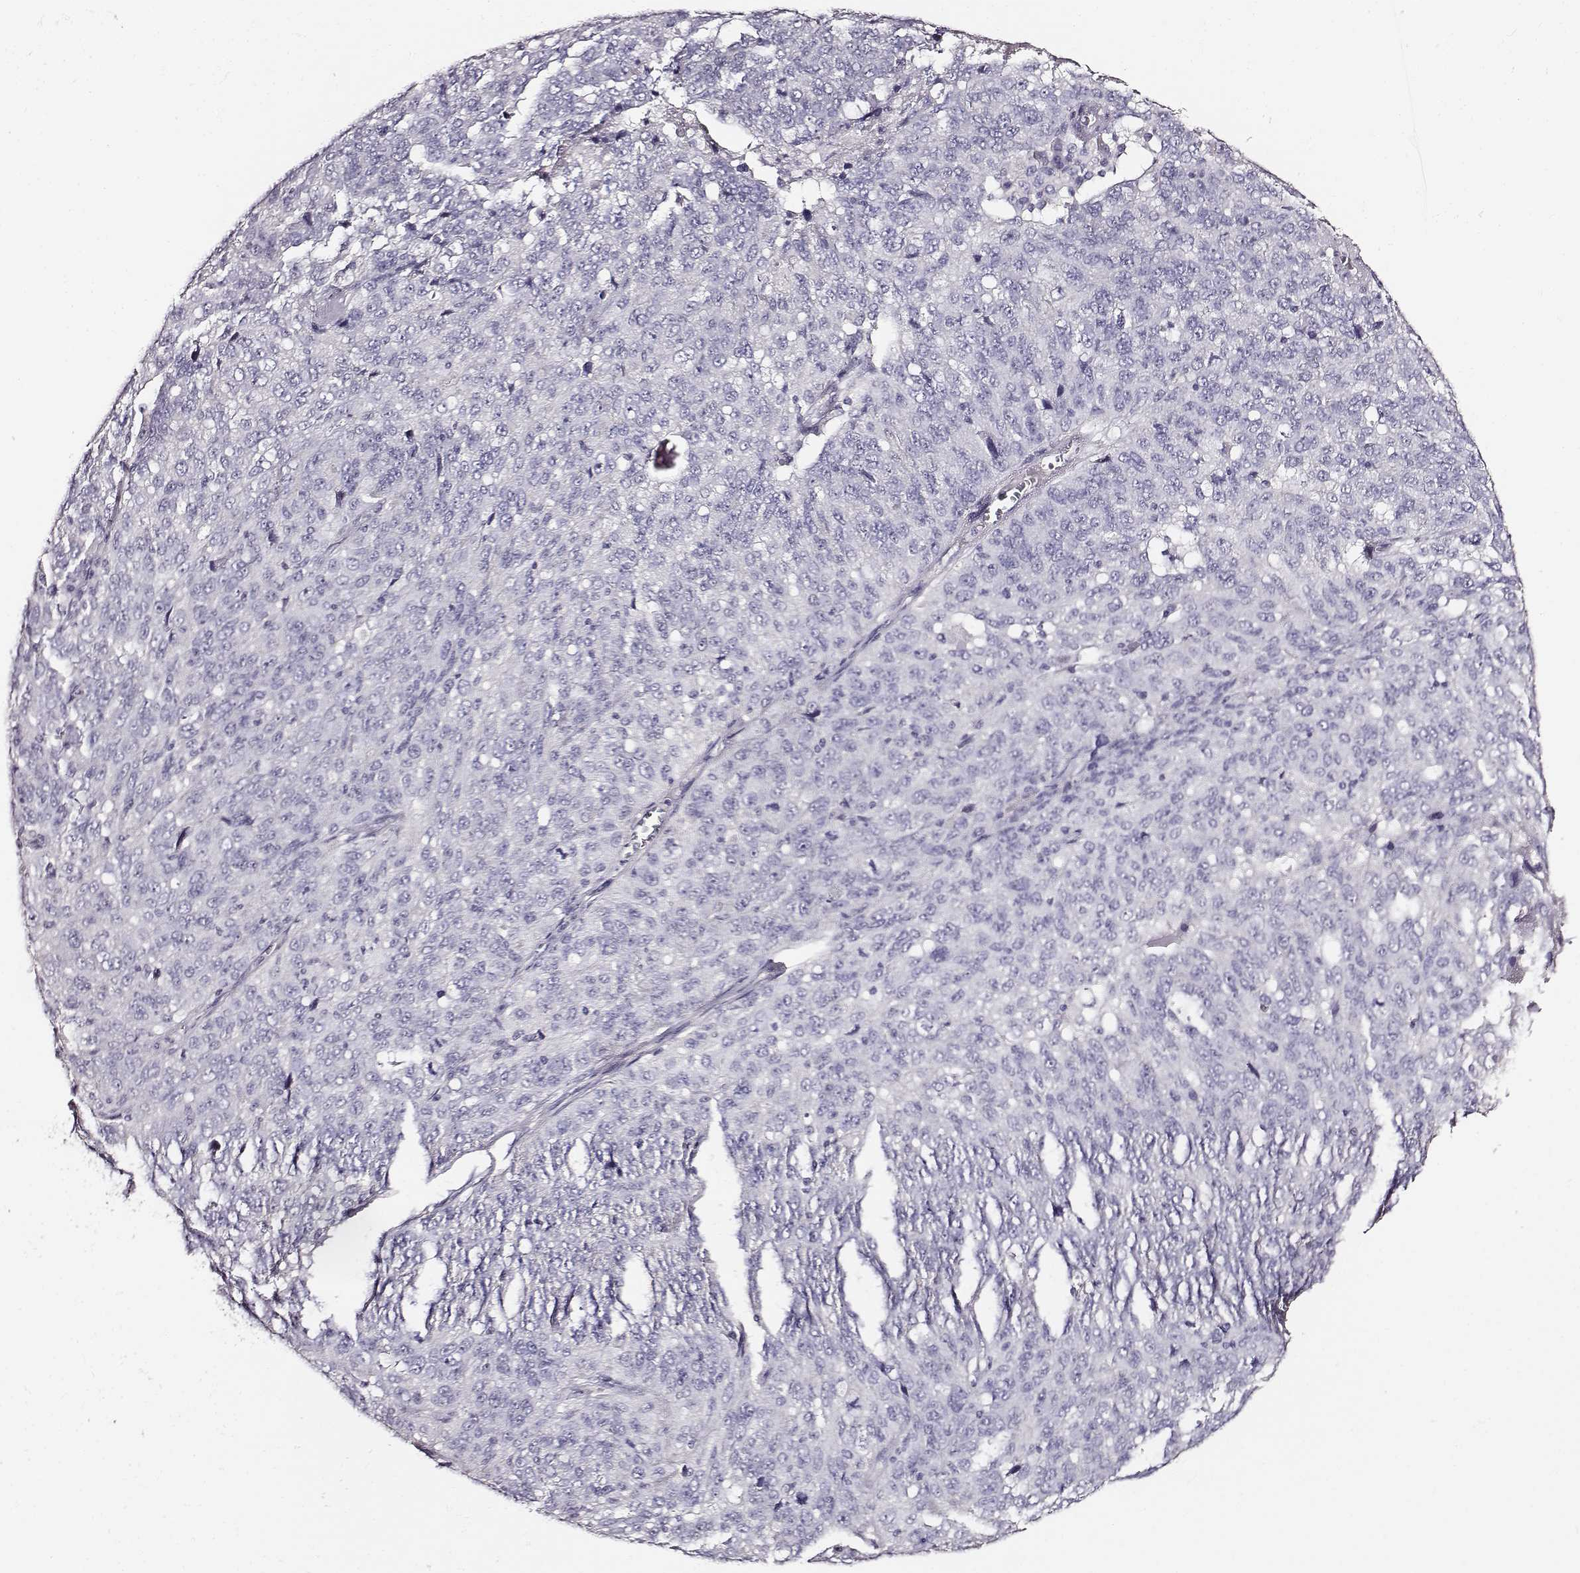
{"staining": {"intensity": "negative", "quantity": "none", "location": "none"}, "tissue": "ovarian cancer", "cell_type": "Tumor cells", "image_type": "cancer", "snomed": [{"axis": "morphology", "description": "Cystadenocarcinoma, serous, NOS"}, {"axis": "topography", "description": "Ovary"}], "caption": "Immunohistochemistry micrograph of ovarian cancer (serous cystadenocarcinoma) stained for a protein (brown), which shows no positivity in tumor cells.", "gene": "AADAT", "patient": {"sex": "female", "age": 71}}